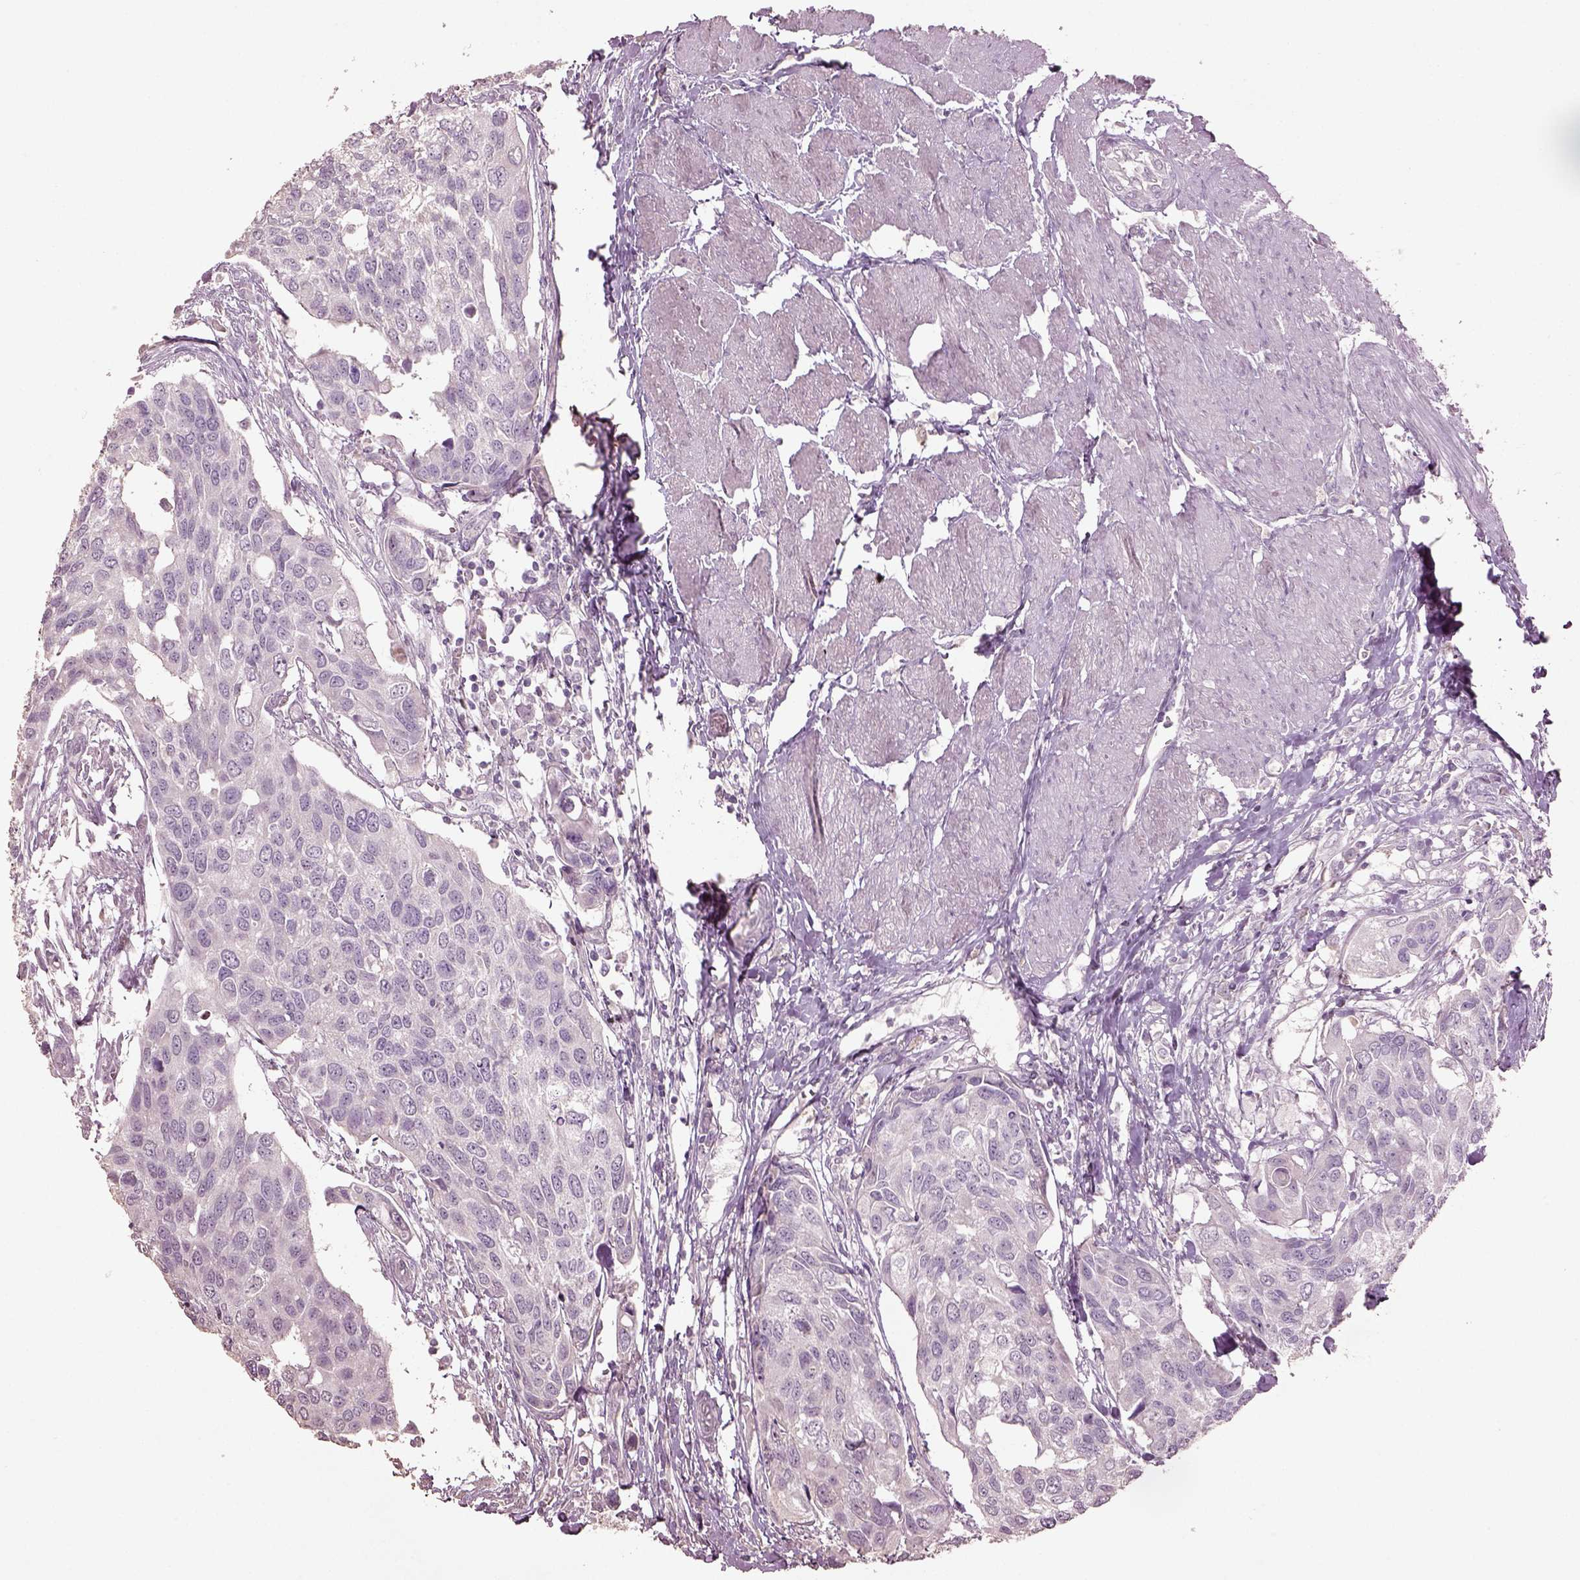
{"staining": {"intensity": "negative", "quantity": "none", "location": "none"}, "tissue": "urothelial cancer", "cell_type": "Tumor cells", "image_type": "cancer", "snomed": [{"axis": "morphology", "description": "Urothelial carcinoma, High grade"}, {"axis": "topography", "description": "Urinary bladder"}], "caption": "A high-resolution image shows IHC staining of urothelial cancer, which reveals no significant positivity in tumor cells.", "gene": "KCNIP3", "patient": {"sex": "male", "age": 60}}